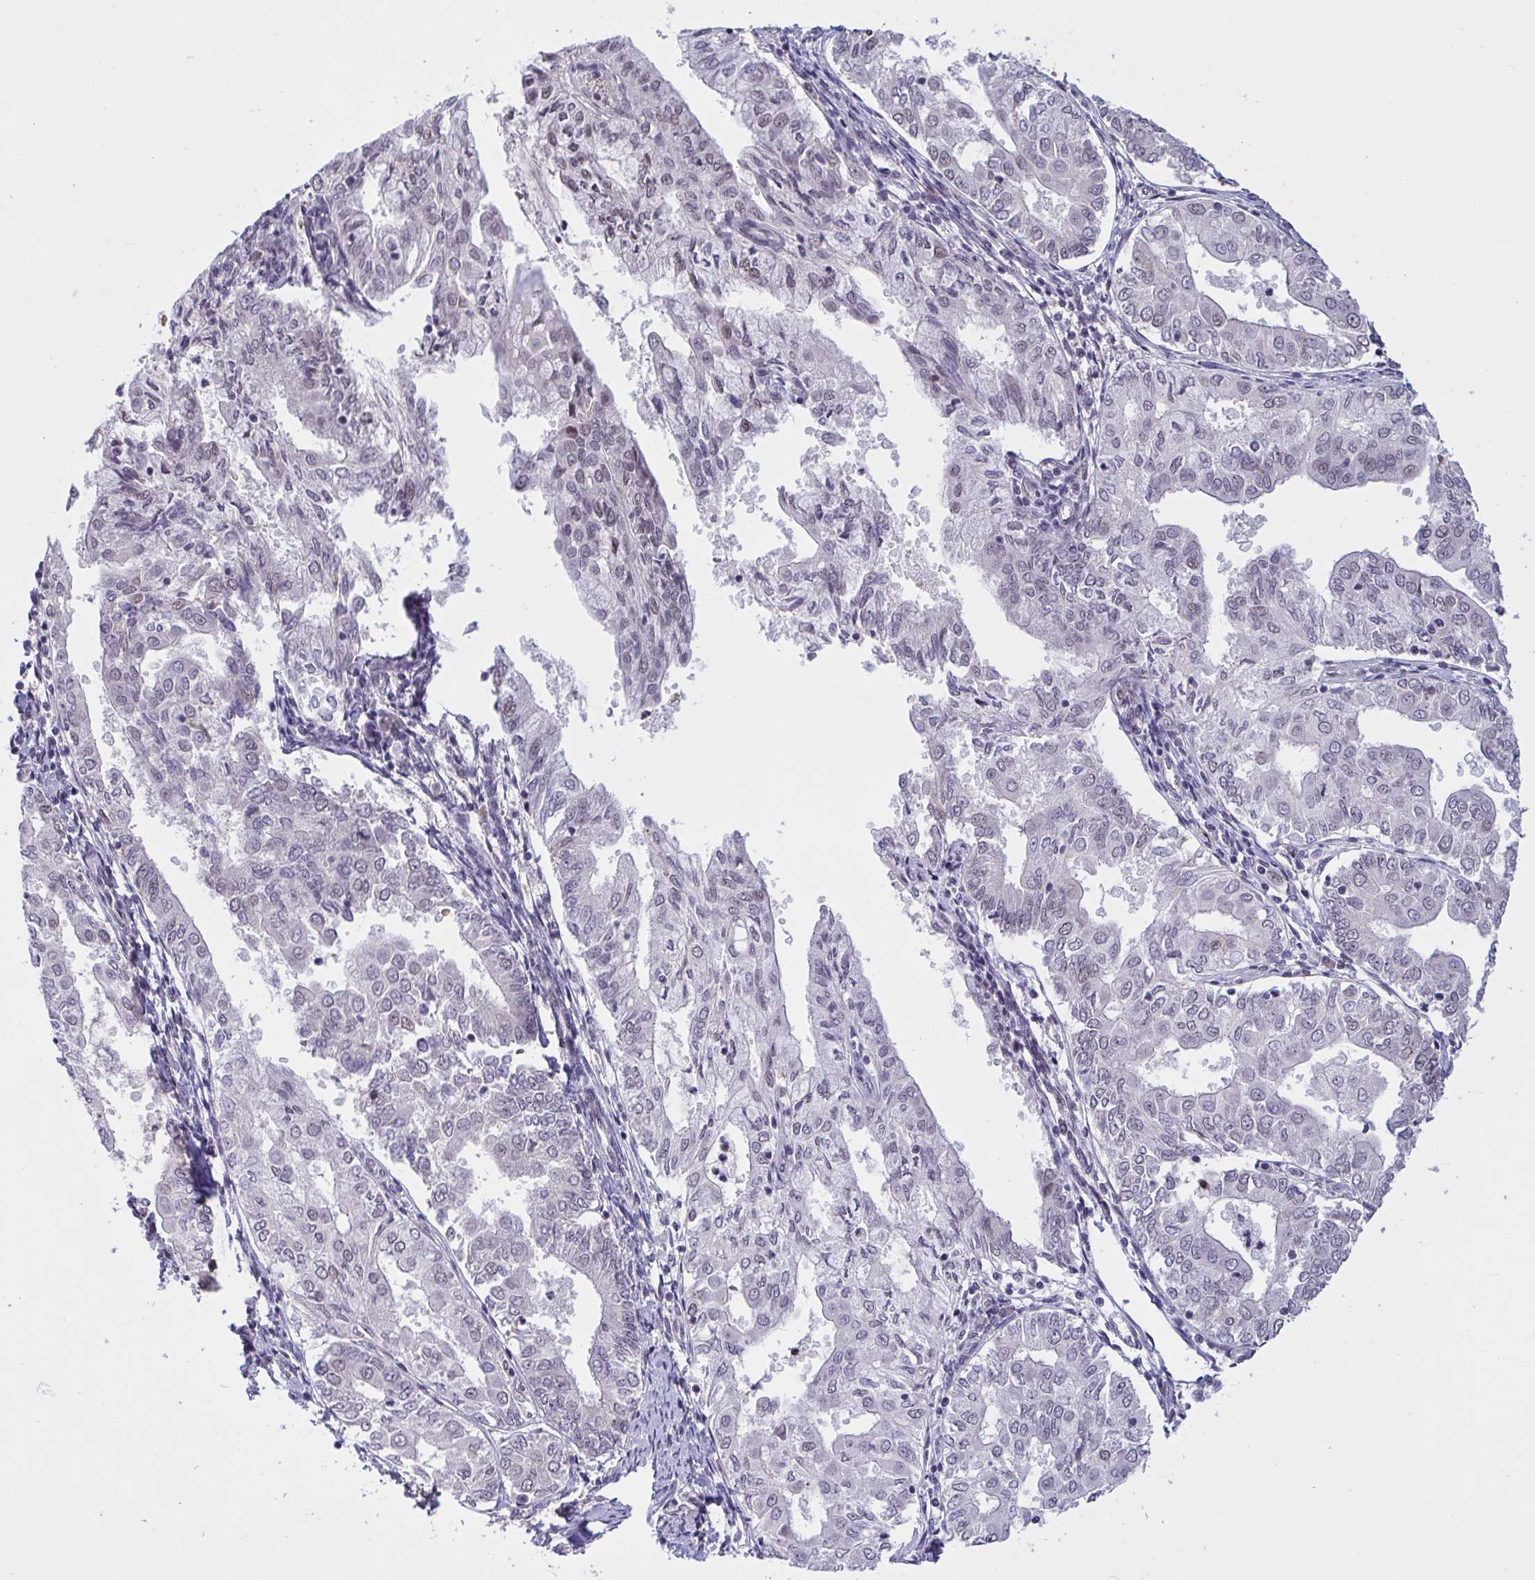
{"staining": {"intensity": "negative", "quantity": "none", "location": "none"}, "tissue": "endometrial cancer", "cell_type": "Tumor cells", "image_type": "cancer", "snomed": [{"axis": "morphology", "description": "Adenocarcinoma, NOS"}, {"axis": "topography", "description": "Endometrium"}], "caption": "The photomicrograph reveals no staining of tumor cells in endometrial cancer (adenocarcinoma).", "gene": "ZNF414", "patient": {"sex": "female", "age": 68}}